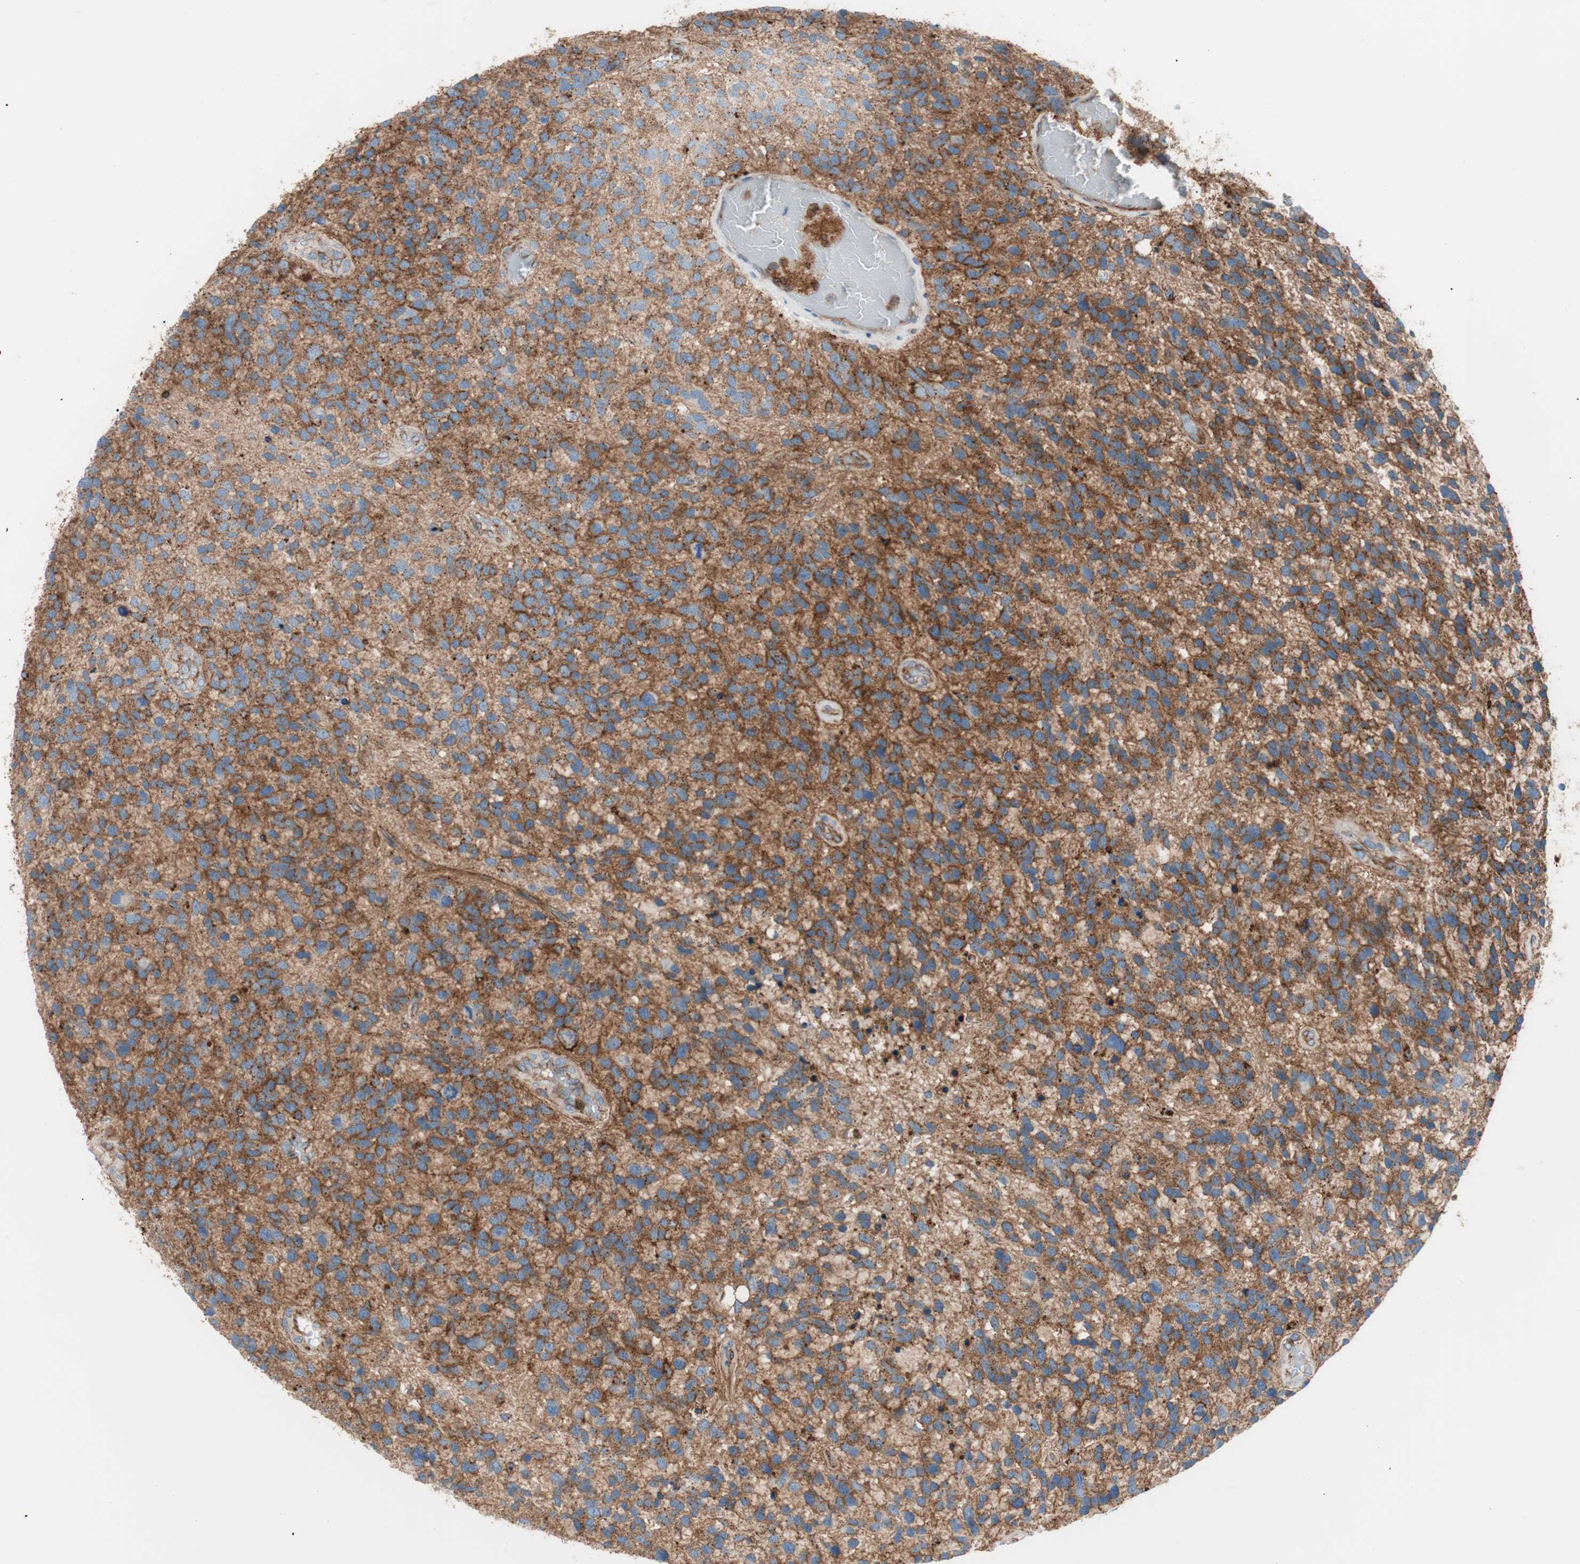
{"staining": {"intensity": "strong", "quantity": ">75%", "location": "cytoplasmic/membranous"}, "tissue": "glioma", "cell_type": "Tumor cells", "image_type": "cancer", "snomed": [{"axis": "morphology", "description": "Glioma, malignant, High grade"}, {"axis": "topography", "description": "Brain"}], "caption": "Immunohistochemistry (DAB (3,3'-diaminobenzidine)) staining of glioma shows strong cytoplasmic/membranous protein positivity in about >75% of tumor cells.", "gene": "FLOT2", "patient": {"sex": "female", "age": 58}}